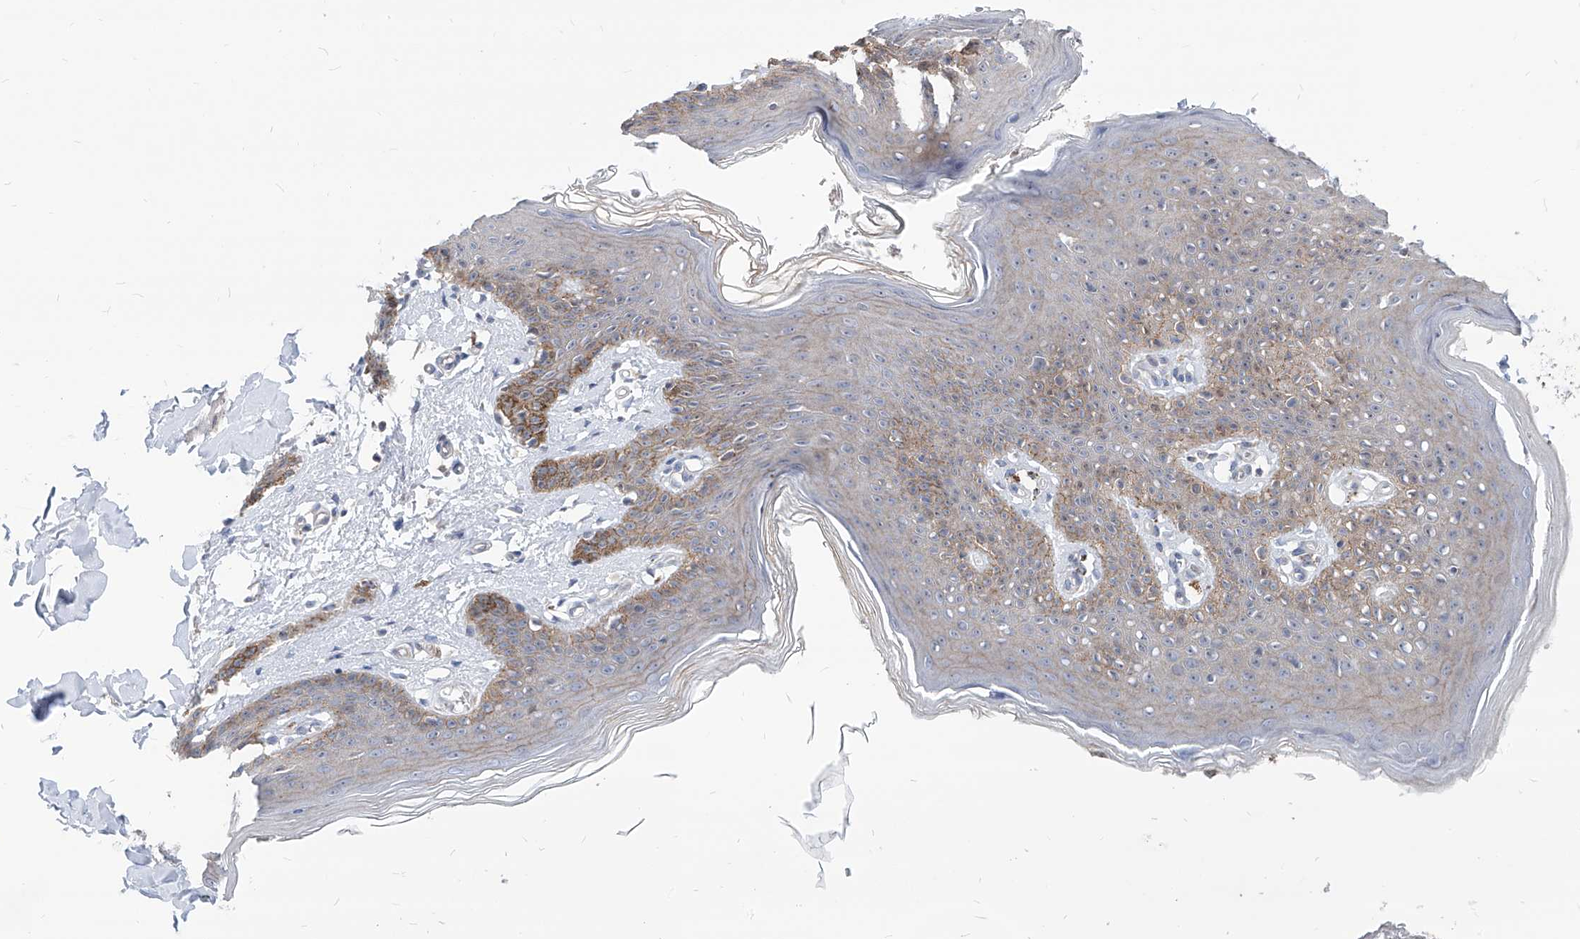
{"staining": {"intensity": "moderate", "quantity": "<25%", "location": "cytoplasmic/membranous"}, "tissue": "skin", "cell_type": "Epidermal cells", "image_type": "normal", "snomed": [{"axis": "morphology", "description": "Normal tissue, NOS"}, {"axis": "topography", "description": "Vulva"}], "caption": "Moderate cytoplasmic/membranous protein staining is seen in about <25% of epidermal cells in skin. The protein is stained brown, and the nuclei are stained in blue (DAB (3,3'-diaminobenzidine) IHC with brightfield microscopy, high magnification).", "gene": "AGPS", "patient": {"sex": "female", "age": 66}}